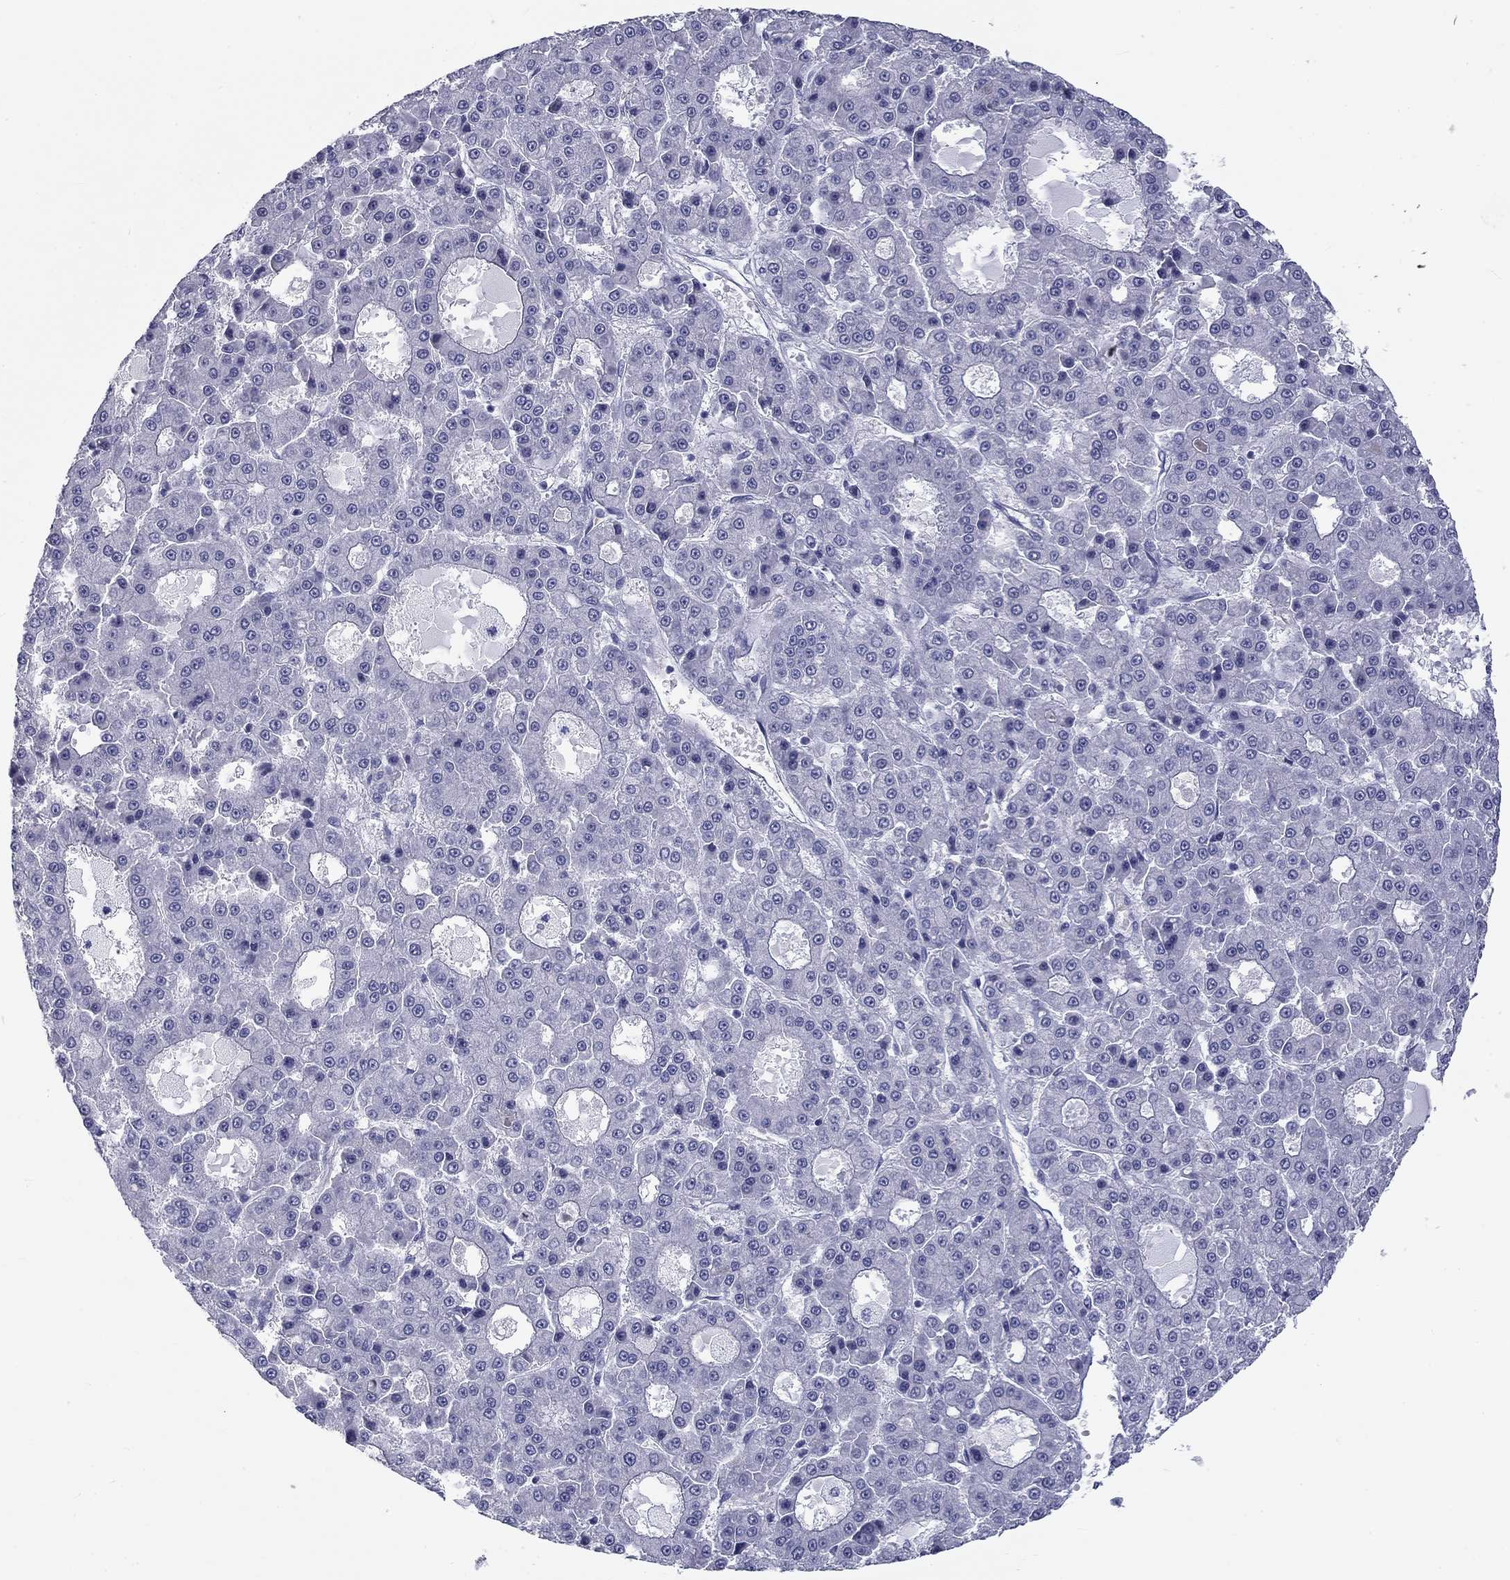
{"staining": {"intensity": "negative", "quantity": "none", "location": "none"}, "tissue": "liver cancer", "cell_type": "Tumor cells", "image_type": "cancer", "snomed": [{"axis": "morphology", "description": "Carcinoma, Hepatocellular, NOS"}, {"axis": "topography", "description": "Liver"}], "caption": "High power microscopy micrograph of an immunohistochemistry image of hepatocellular carcinoma (liver), revealing no significant expression in tumor cells.", "gene": "DNALI1", "patient": {"sex": "male", "age": 70}}